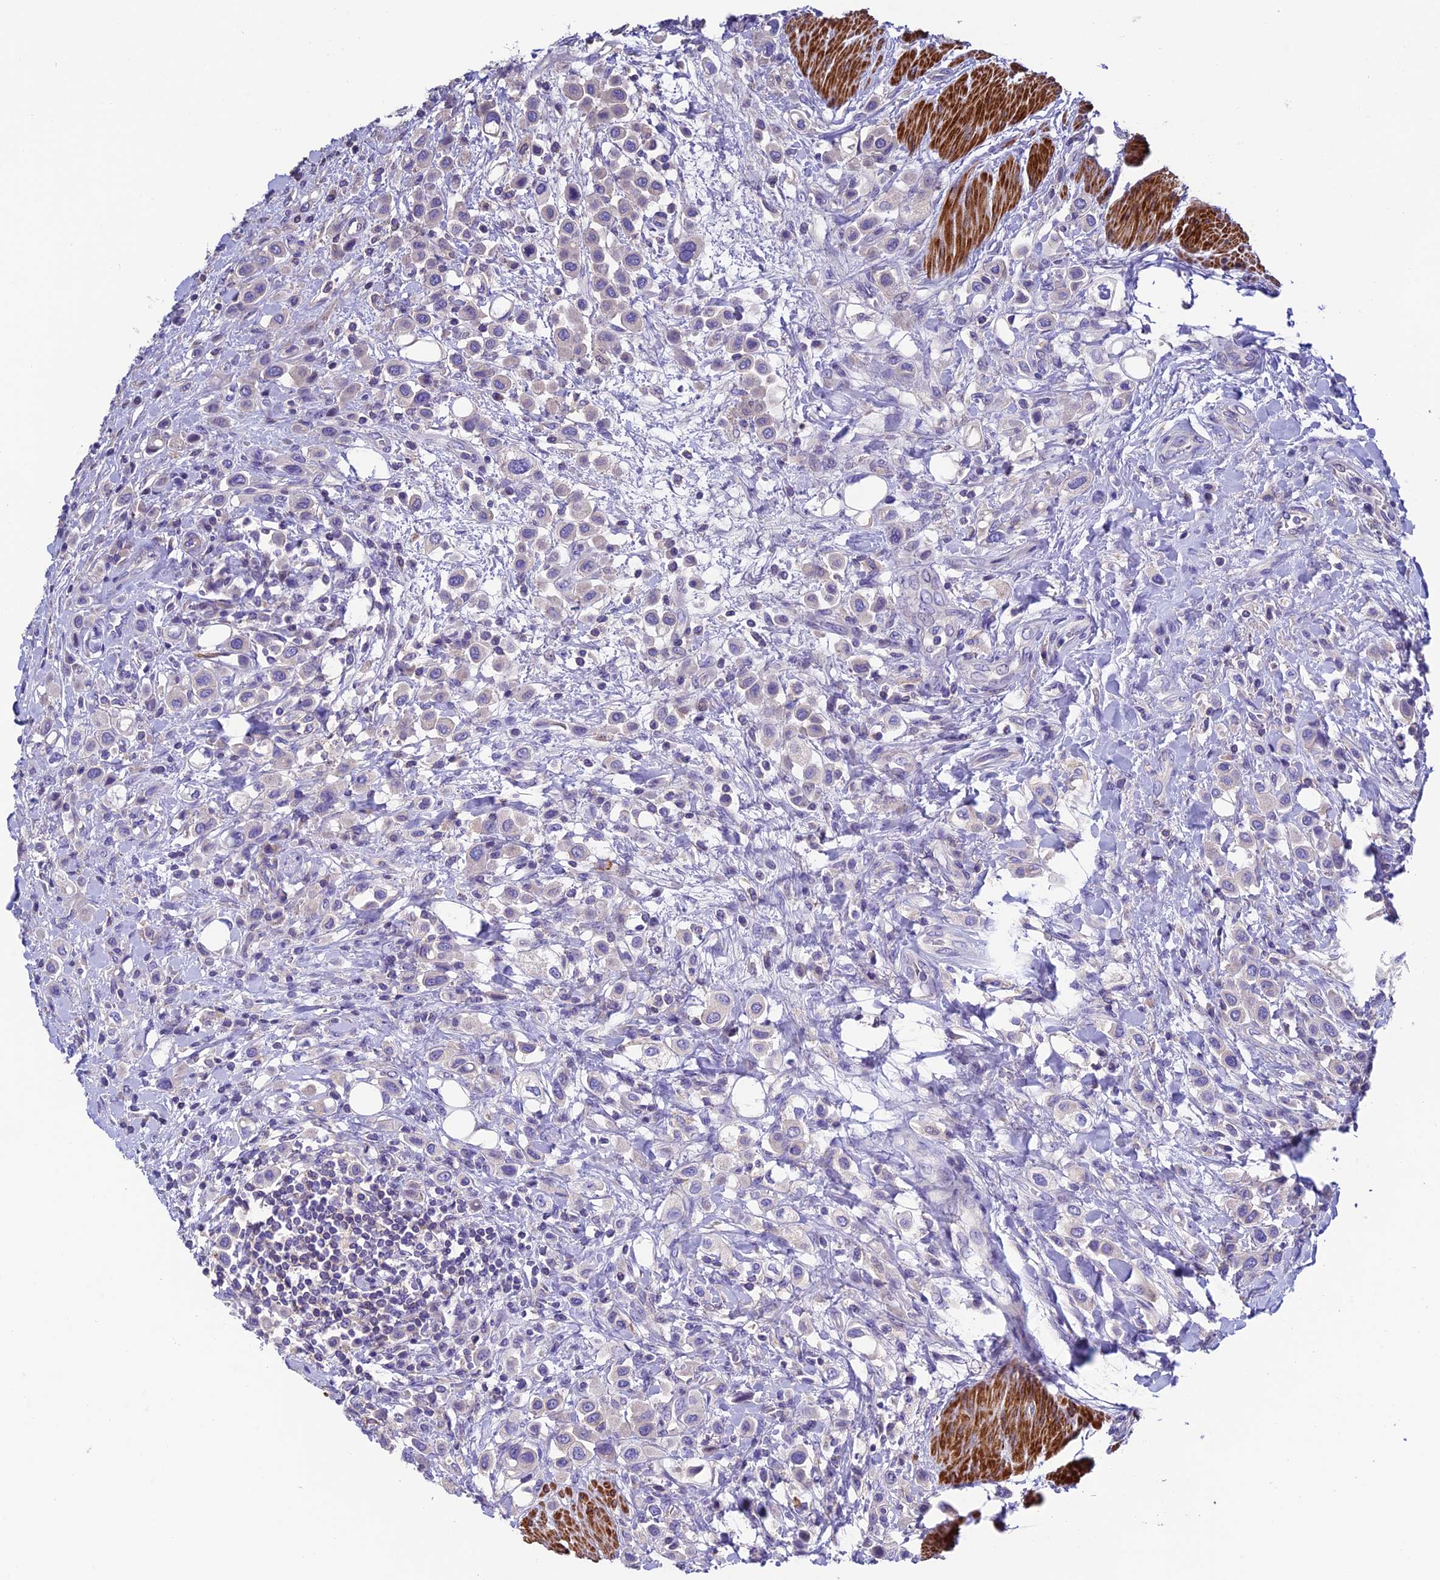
{"staining": {"intensity": "negative", "quantity": "none", "location": "none"}, "tissue": "urothelial cancer", "cell_type": "Tumor cells", "image_type": "cancer", "snomed": [{"axis": "morphology", "description": "Urothelial carcinoma, High grade"}, {"axis": "topography", "description": "Urinary bladder"}], "caption": "Urothelial cancer was stained to show a protein in brown. There is no significant staining in tumor cells.", "gene": "FAM178B", "patient": {"sex": "male", "age": 50}}